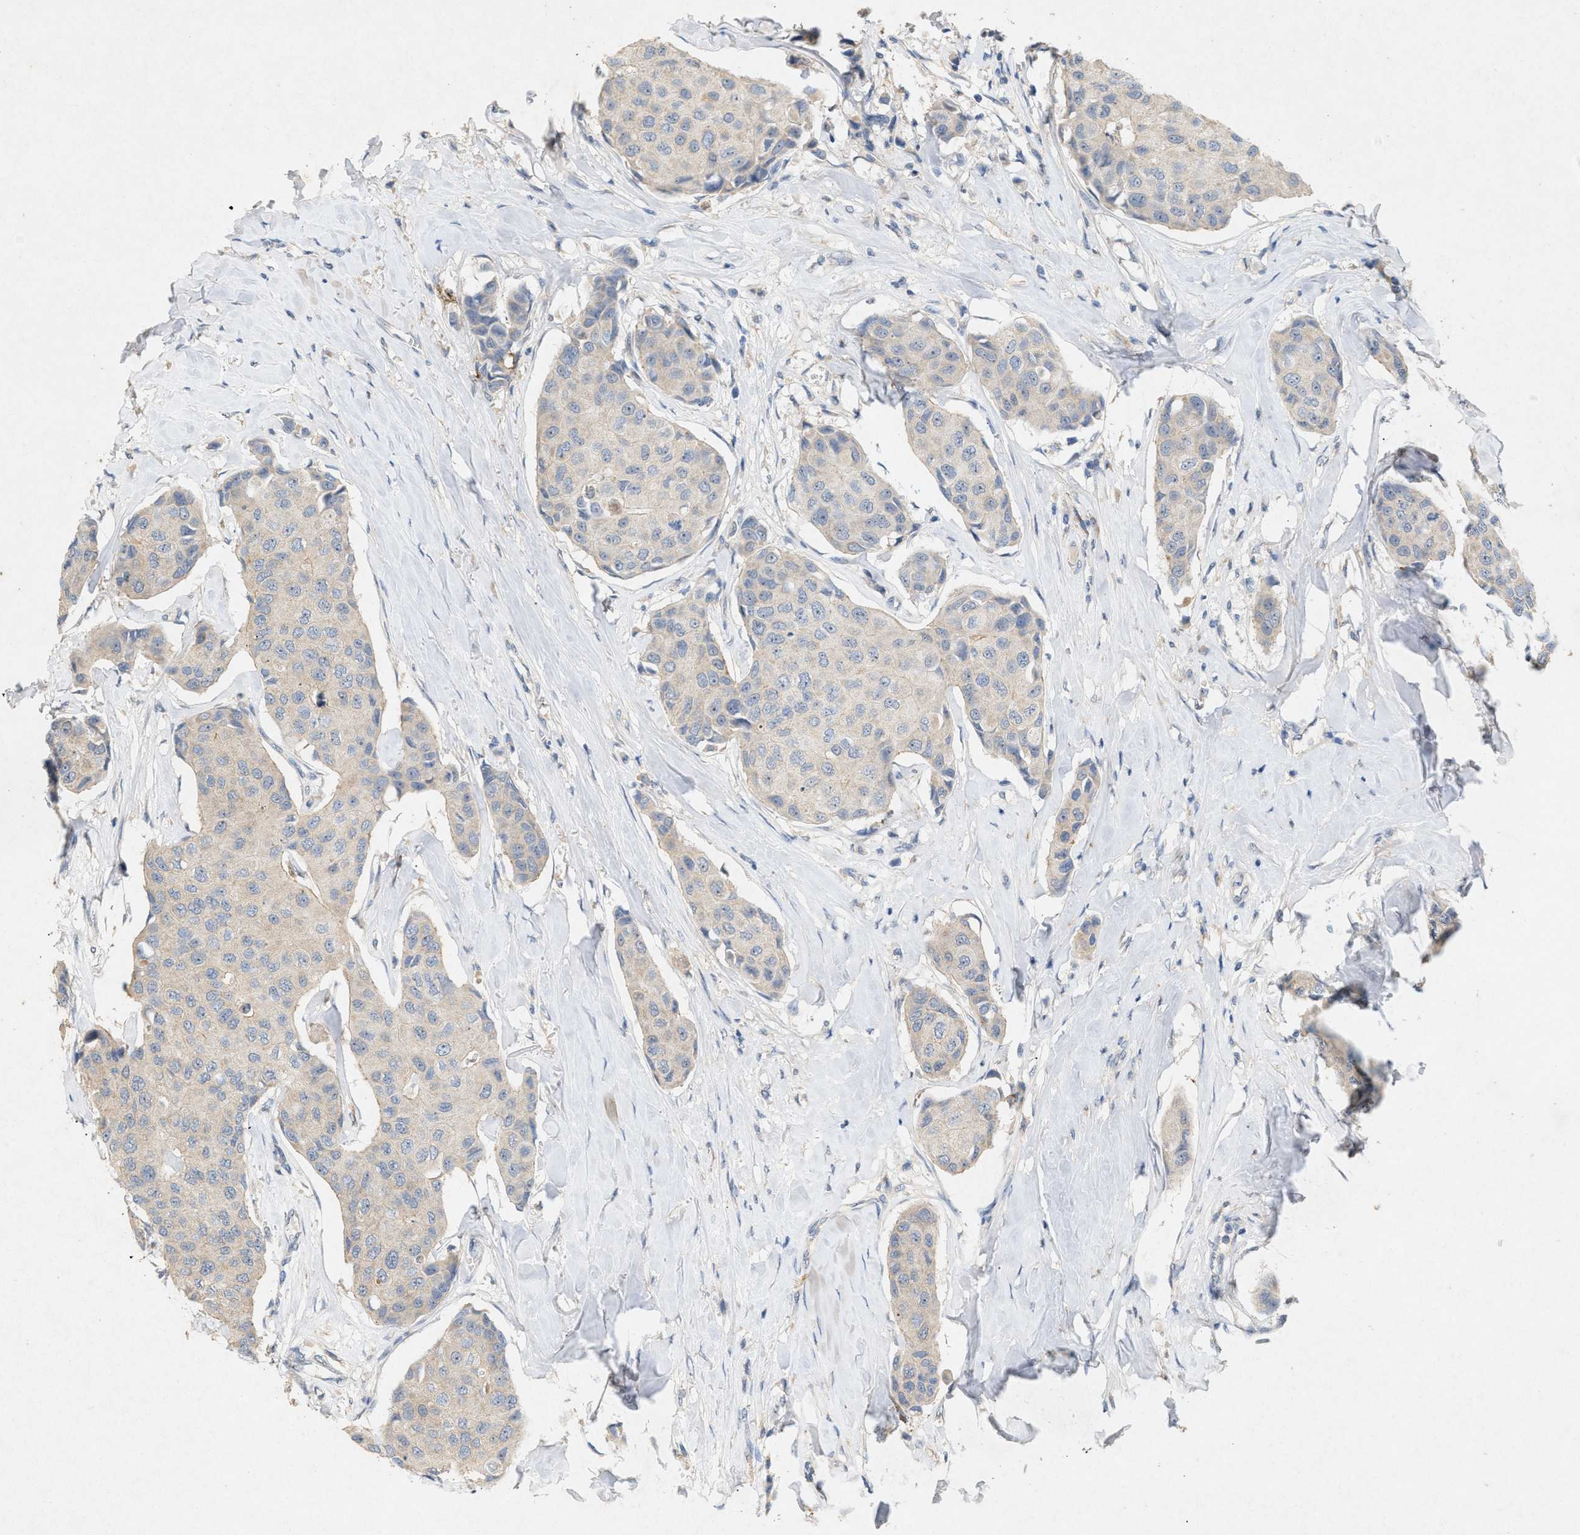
{"staining": {"intensity": "negative", "quantity": "none", "location": "none"}, "tissue": "breast cancer", "cell_type": "Tumor cells", "image_type": "cancer", "snomed": [{"axis": "morphology", "description": "Duct carcinoma"}, {"axis": "topography", "description": "Breast"}], "caption": "An image of breast cancer stained for a protein shows no brown staining in tumor cells.", "gene": "DCAF7", "patient": {"sex": "female", "age": 80}}